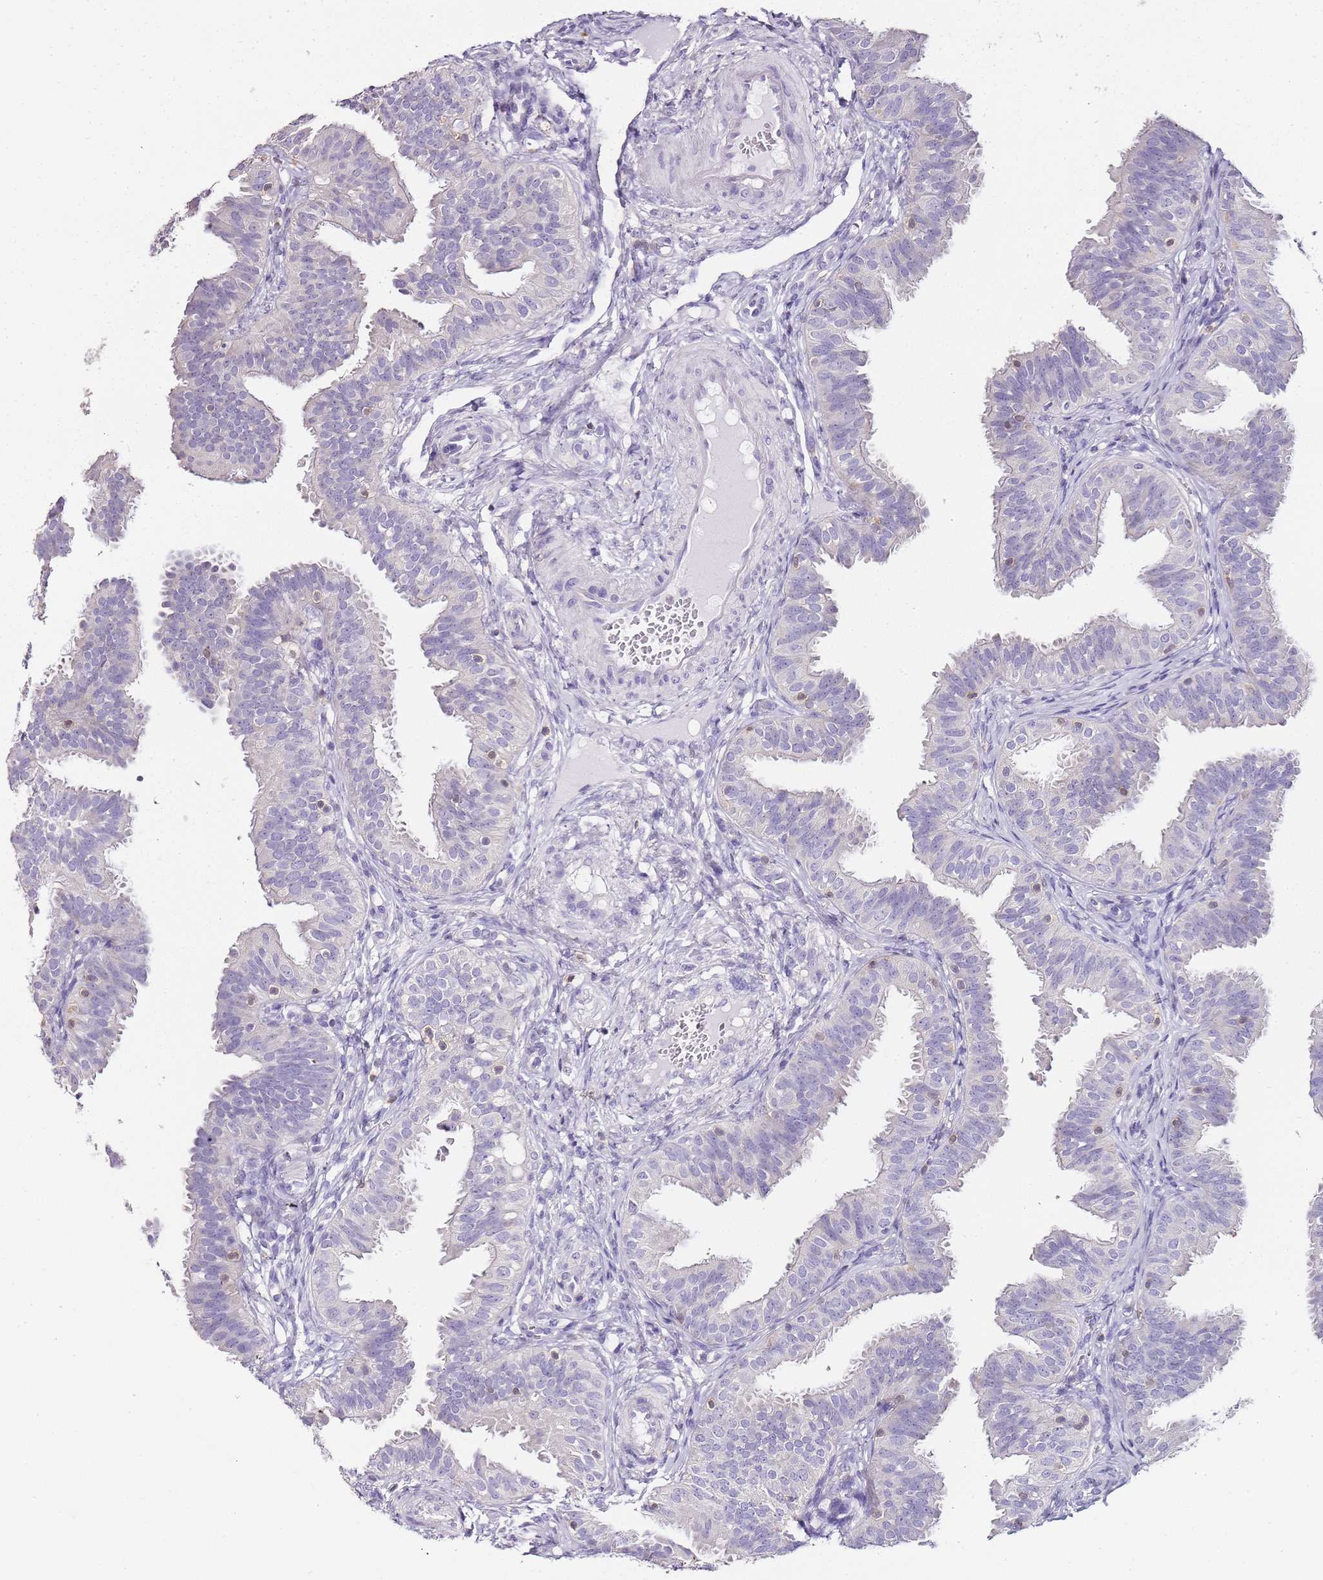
{"staining": {"intensity": "negative", "quantity": "none", "location": "none"}, "tissue": "fallopian tube", "cell_type": "Glandular cells", "image_type": "normal", "snomed": [{"axis": "morphology", "description": "Normal tissue, NOS"}, {"axis": "topography", "description": "Fallopian tube"}], "caption": "Glandular cells show no significant protein expression in normal fallopian tube. (Immunohistochemistry, brightfield microscopy, high magnification).", "gene": "ZBP1", "patient": {"sex": "female", "age": 35}}